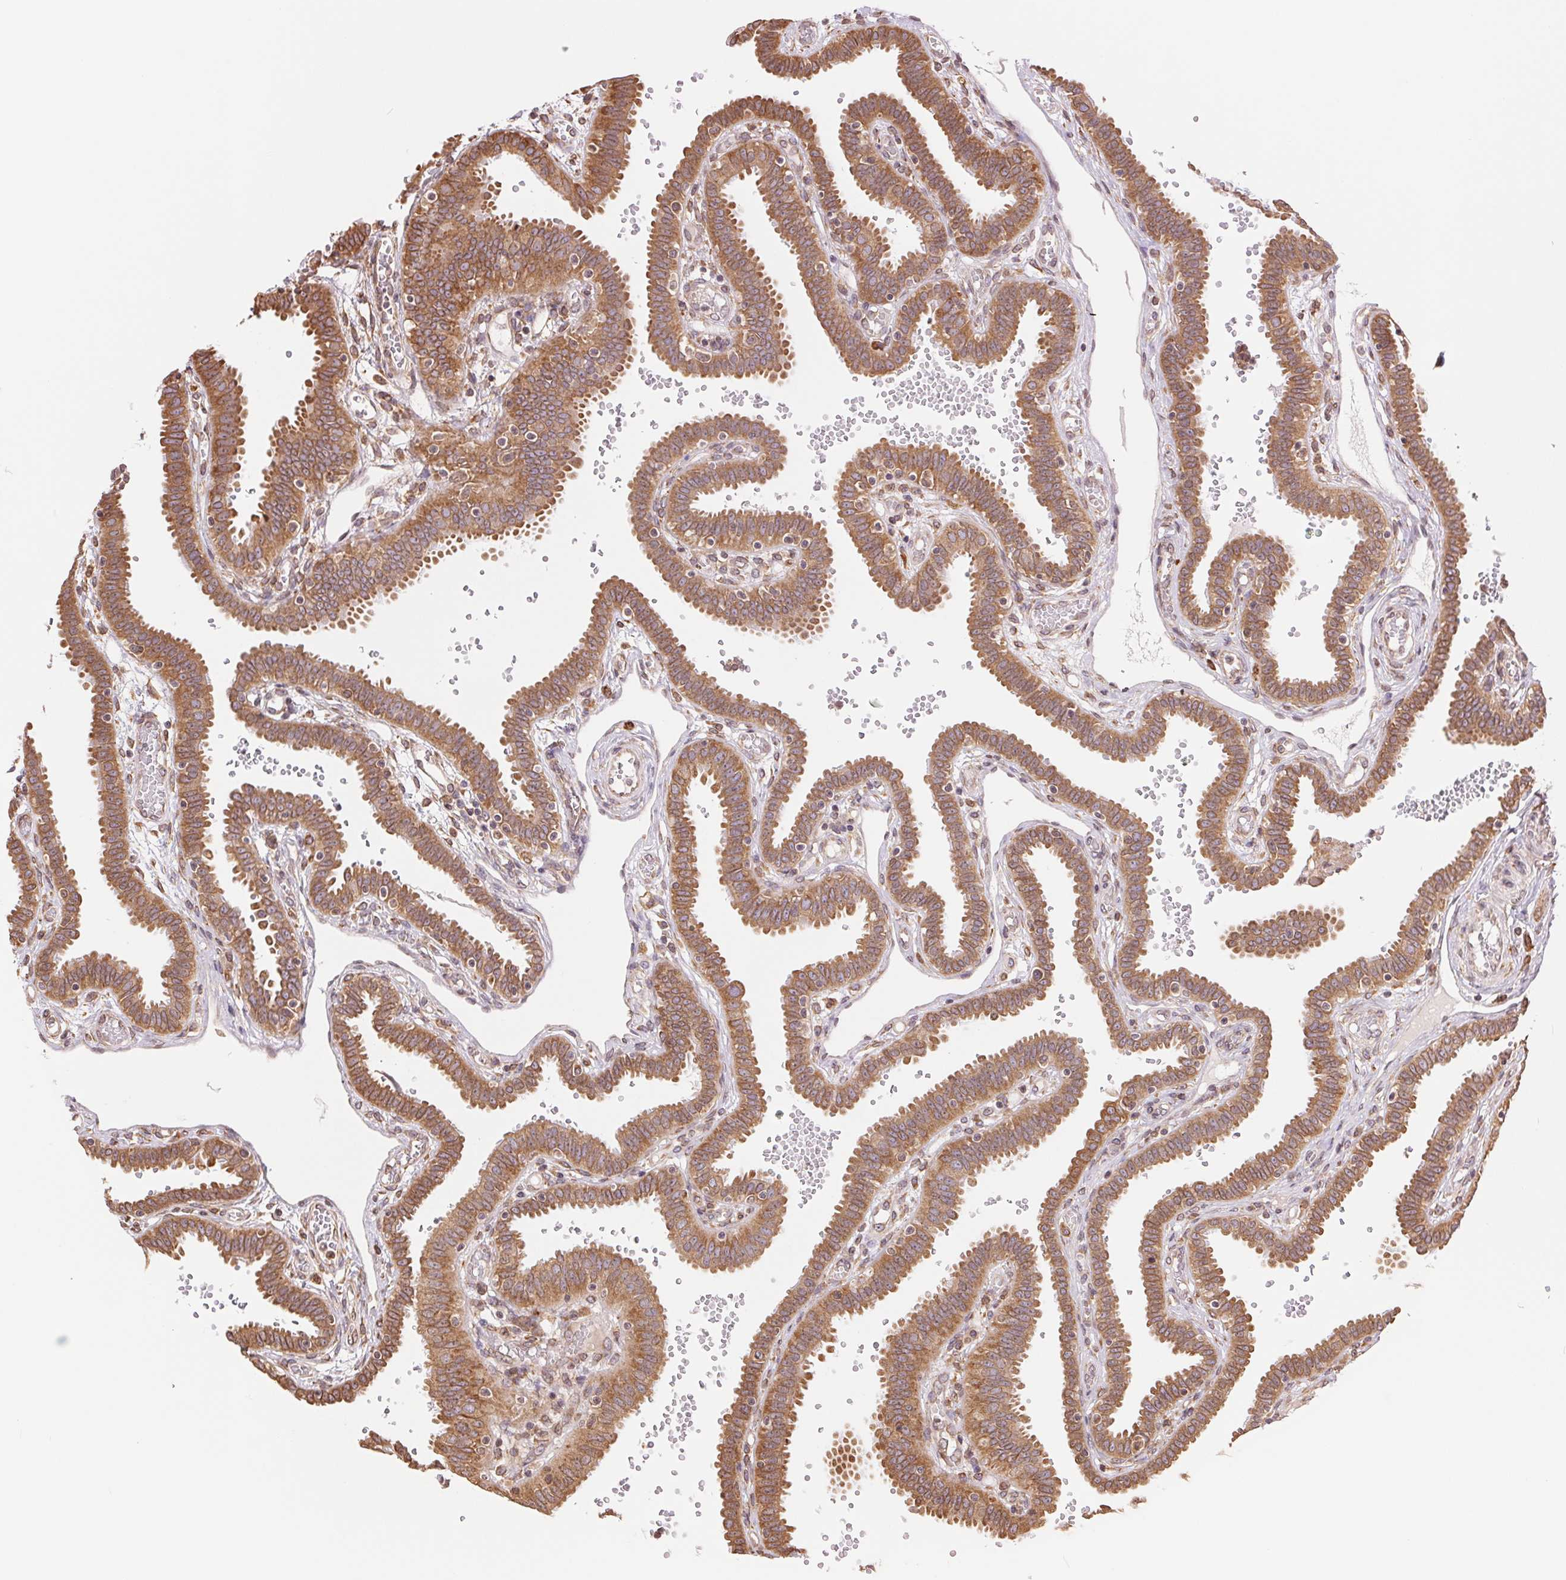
{"staining": {"intensity": "moderate", "quantity": ">75%", "location": "cytoplasmic/membranous"}, "tissue": "fallopian tube", "cell_type": "Glandular cells", "image_type": "normal", "snomed": [{"axis": "morphology", "description": "Normal tissue, NOS"}, {"axis": "topography", "description": "Fallopian tube"}], "caption": "An immunohistochemistry histopathology image of normal tissue is shown. Protein staining in brown highlights moderate cytoplasmic/membranous positivity in fallopian tube within glandular cells. (DAB (3,3'-diaminobenzidine) IHC with brightfield microscopy, high magnification).", "gene": "RPN1", "patient": {"sex": "female", "age": 37}}